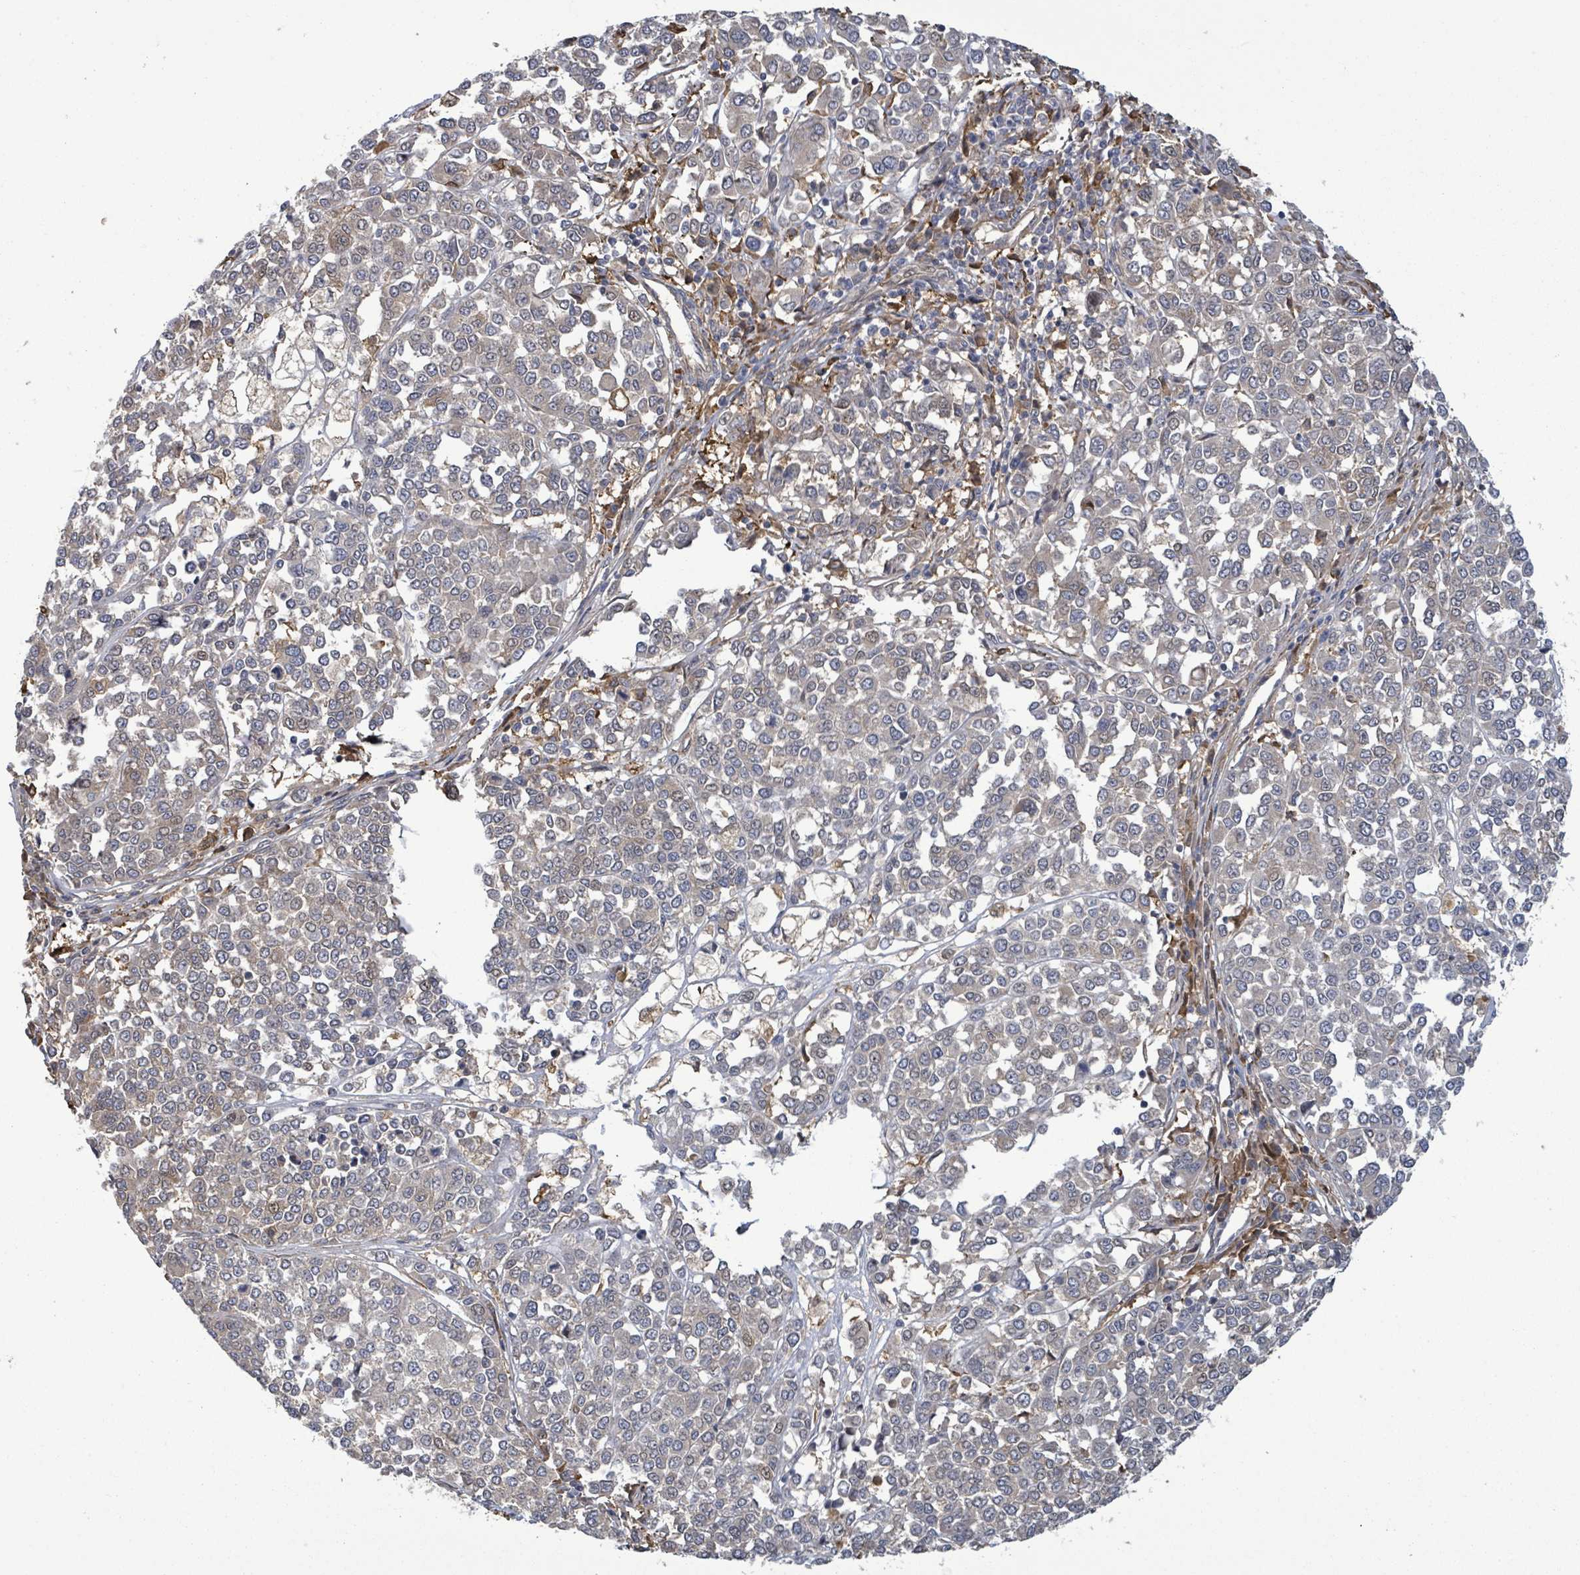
{"staining": {"intensity": "negative", "quantity": "none", "location": "none"}, "tissue": "melanoma", "cell_type": "Tumor cells", "image_type": "cancer", "snomed": [{"axis": "morphology", "description": "Malignant melanoma, Metastatic site"}, {"axis": "topography", "description": "Lymph node"}], "caption": "This image is of malignant melanoma (metastatic site) stained with IHC to label a protein in brown with the nuclei are counter-stained blue. There is no positivity in tumor cells.", "gene": "MAP3K6", "patient": {"sex": "male", "age": 44}}